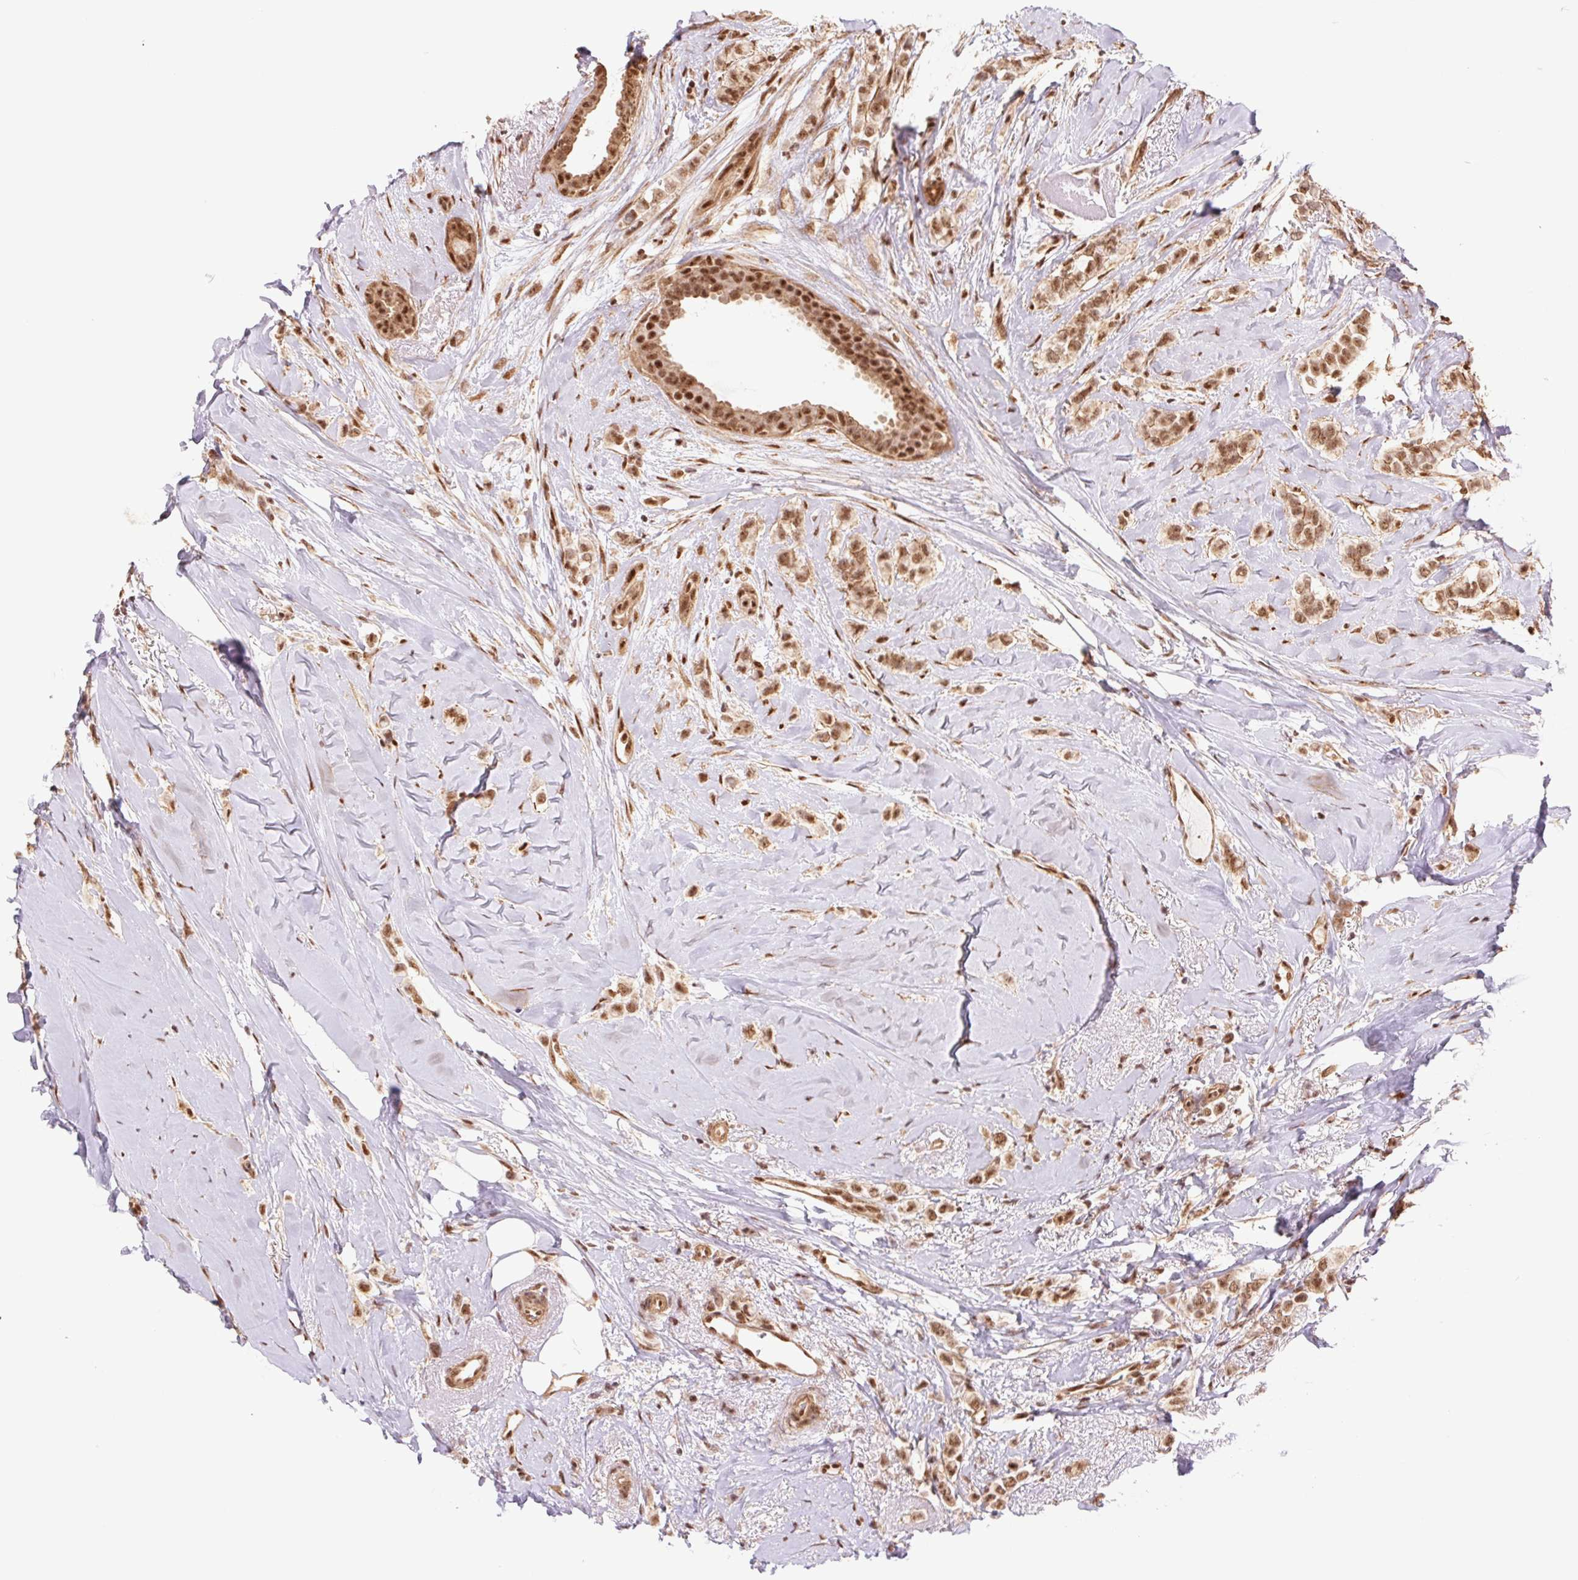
{"staining": {"intensity": "moderate", "quantity": ">75%", "location": "cytoplasmic/membranous,nuclear"}, "tissue": "breast cancer", "cell_type": "Tumor cells", "image_type": "cancer", "snomed": [{"axis": "morphology", "description": "Lobular carcinoma"}, {"axis": "topography", "description": "Breast"}], "caption": "There is medium levels of moderate cytoplasmic/membranous and nuclear expression in tumor cells of breast cancer, as demonstrated by immunohistochemical staining (brown color).", "gene": "CWC25", "patient": {"sex": "female", "age": 66}}